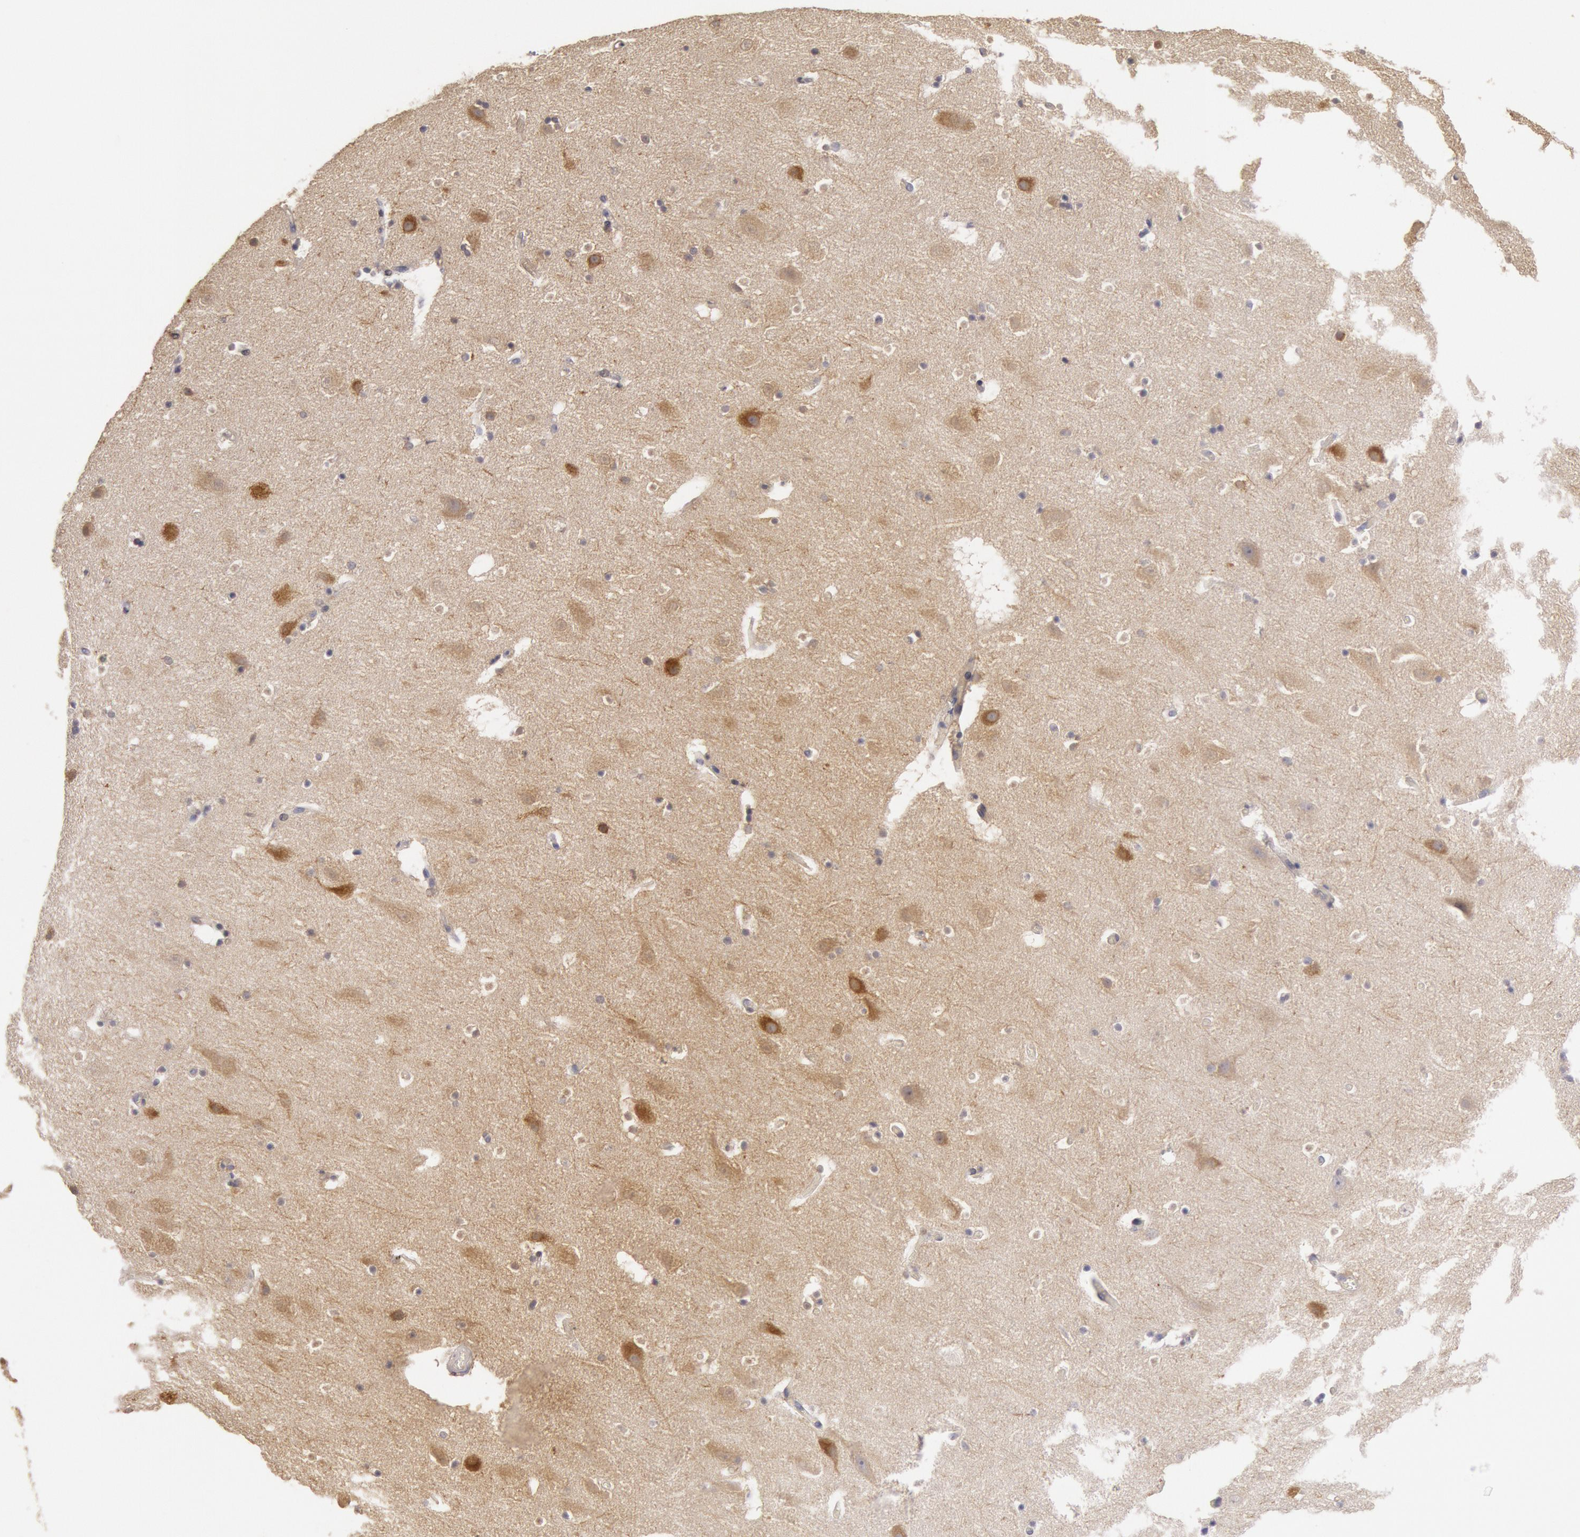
{"staining": {"intensity": "weak", "quantity": "<25%", "location": "cytoplasmic/membranous"}, "tissue": "hippocampus", "cell_type": "Glial cells", "image_type": "normal", "snomed": [{"axis": "morphology", "description": "Normal tissue, NOS"}, {"axis": "topography", "description": "Hippocampus"}], "caption": "IHC of normal human hippocampus exhibits no expression in glial cells.", "gene": "PIK3R1", "patient": {"sex": "male", "age": 45}}